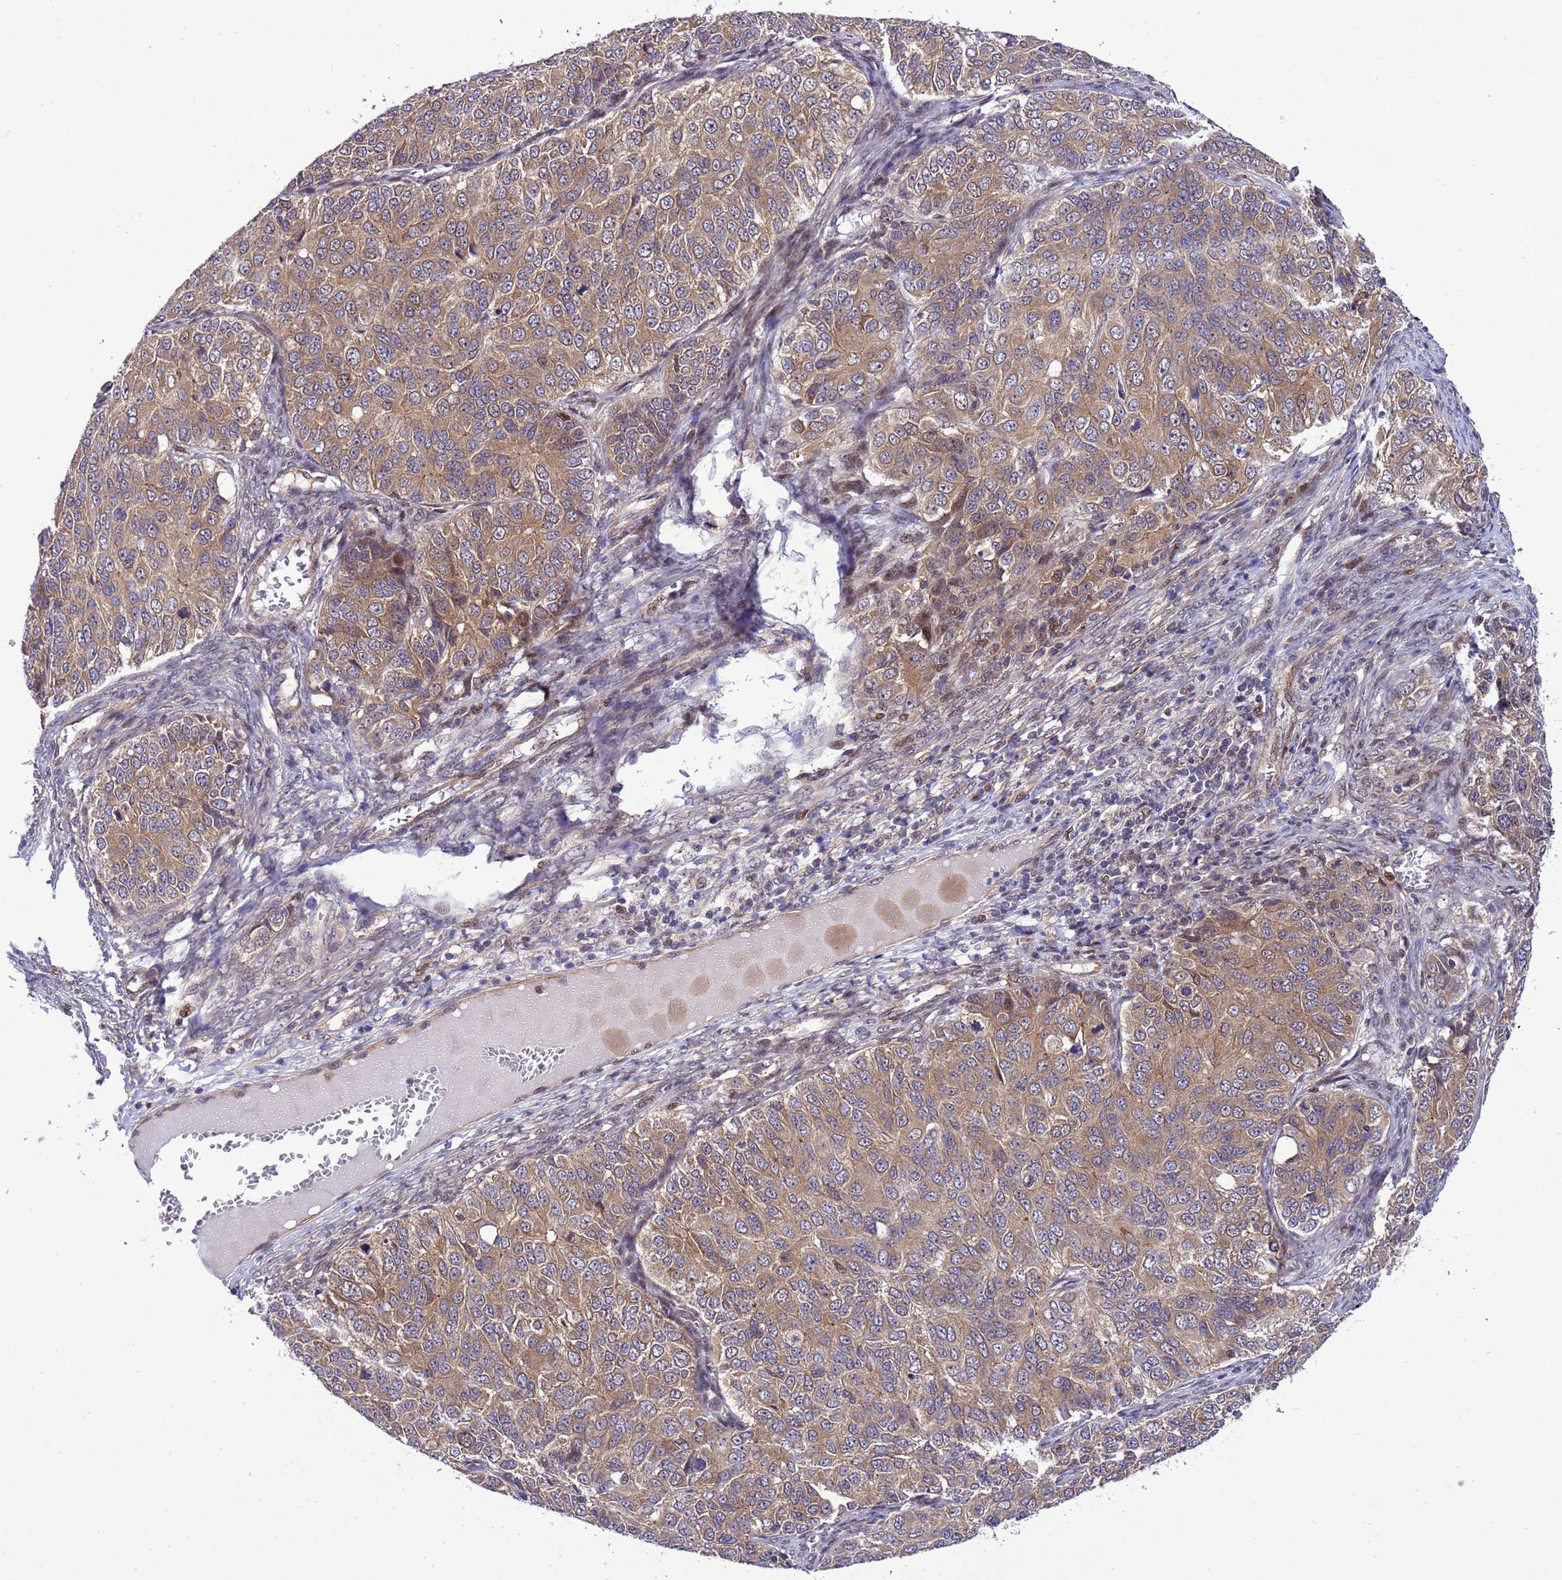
{"staining": {"intensity": "weak", "quantity": ">75%", "location": "cytoplasmic/membranous,nuclear"}, "tissue": "ovarian cancer", "cell_type": "Tumor cells", "image_type": "cancer", "snomed": [{"axis": "morphology", "description": "Carcinoma, endometroid"}, {"axis": "topography", "description": "Ovary"}], "caption": "This histopathology image reveals immunohistochemistry (IHC) staining of ovarian cancer, with low weak cytoplasmic/membranous and nuclear expression in about >75% of tumor cells.", "gene": "RASD1", "patient": {"sex": "female", "age": 51}}